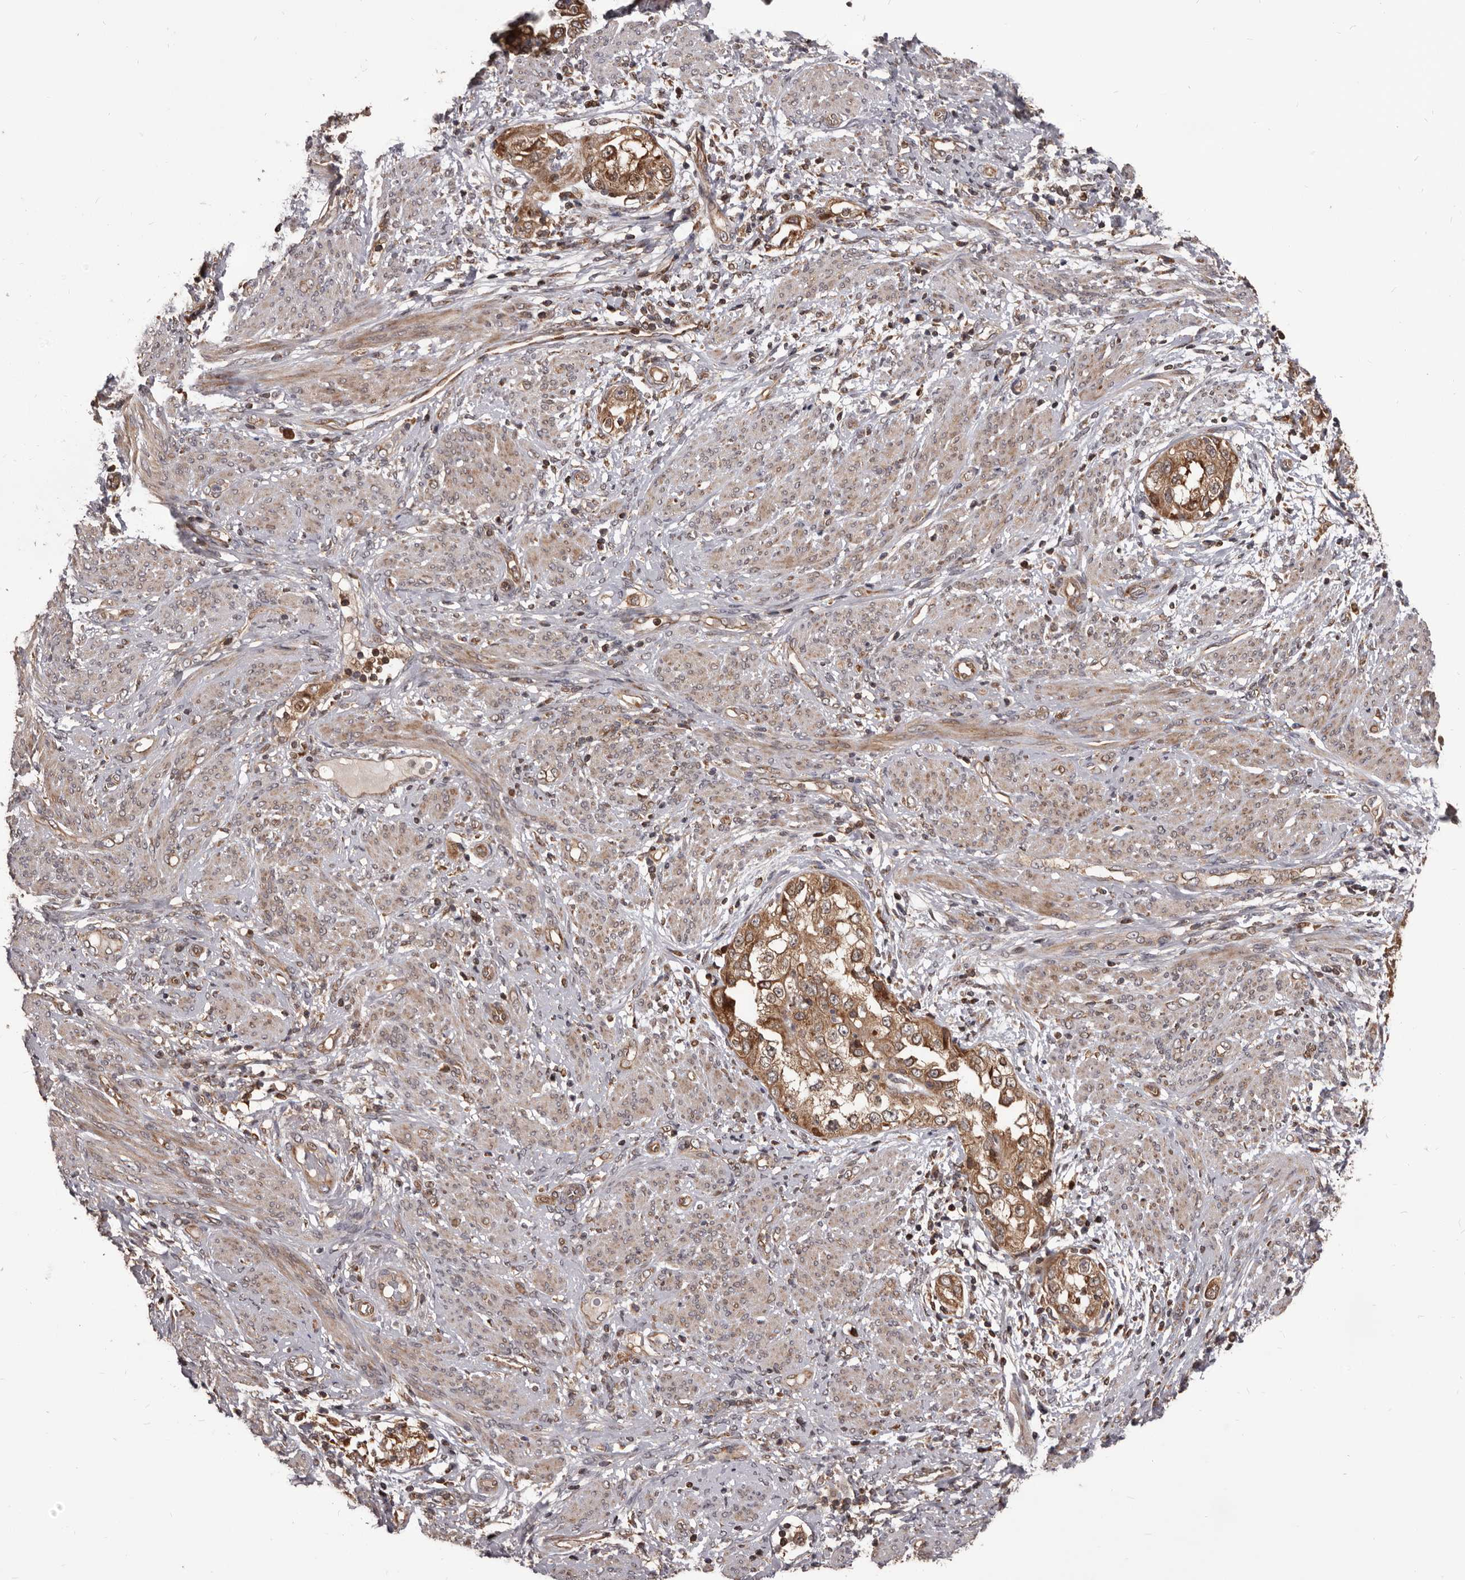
{"staining": {"intensity": "strong", "quantity": ">75%", "location": "cytoplasmic/membranous"}, "tissue": "endometrial cancer", "cell_type": "Tumor cells", "image_type": "cancer", "snomed": [{"axis": "morphology", "description": "Adenocarcinoma, NOS"}, {"axis": "topography", "description": "Endometrium"}], "caption": "Adenocarcinoma (endometrial) stained with DAB (3,3'-diaminobenzidine) immunohistochemistry demonstrates high levels of strong cytoplasmic/membranous staining in approximately >75% of tumor cells.", "gene": "MAP3K14", "patient": {"sex": "female", "age": 85}}